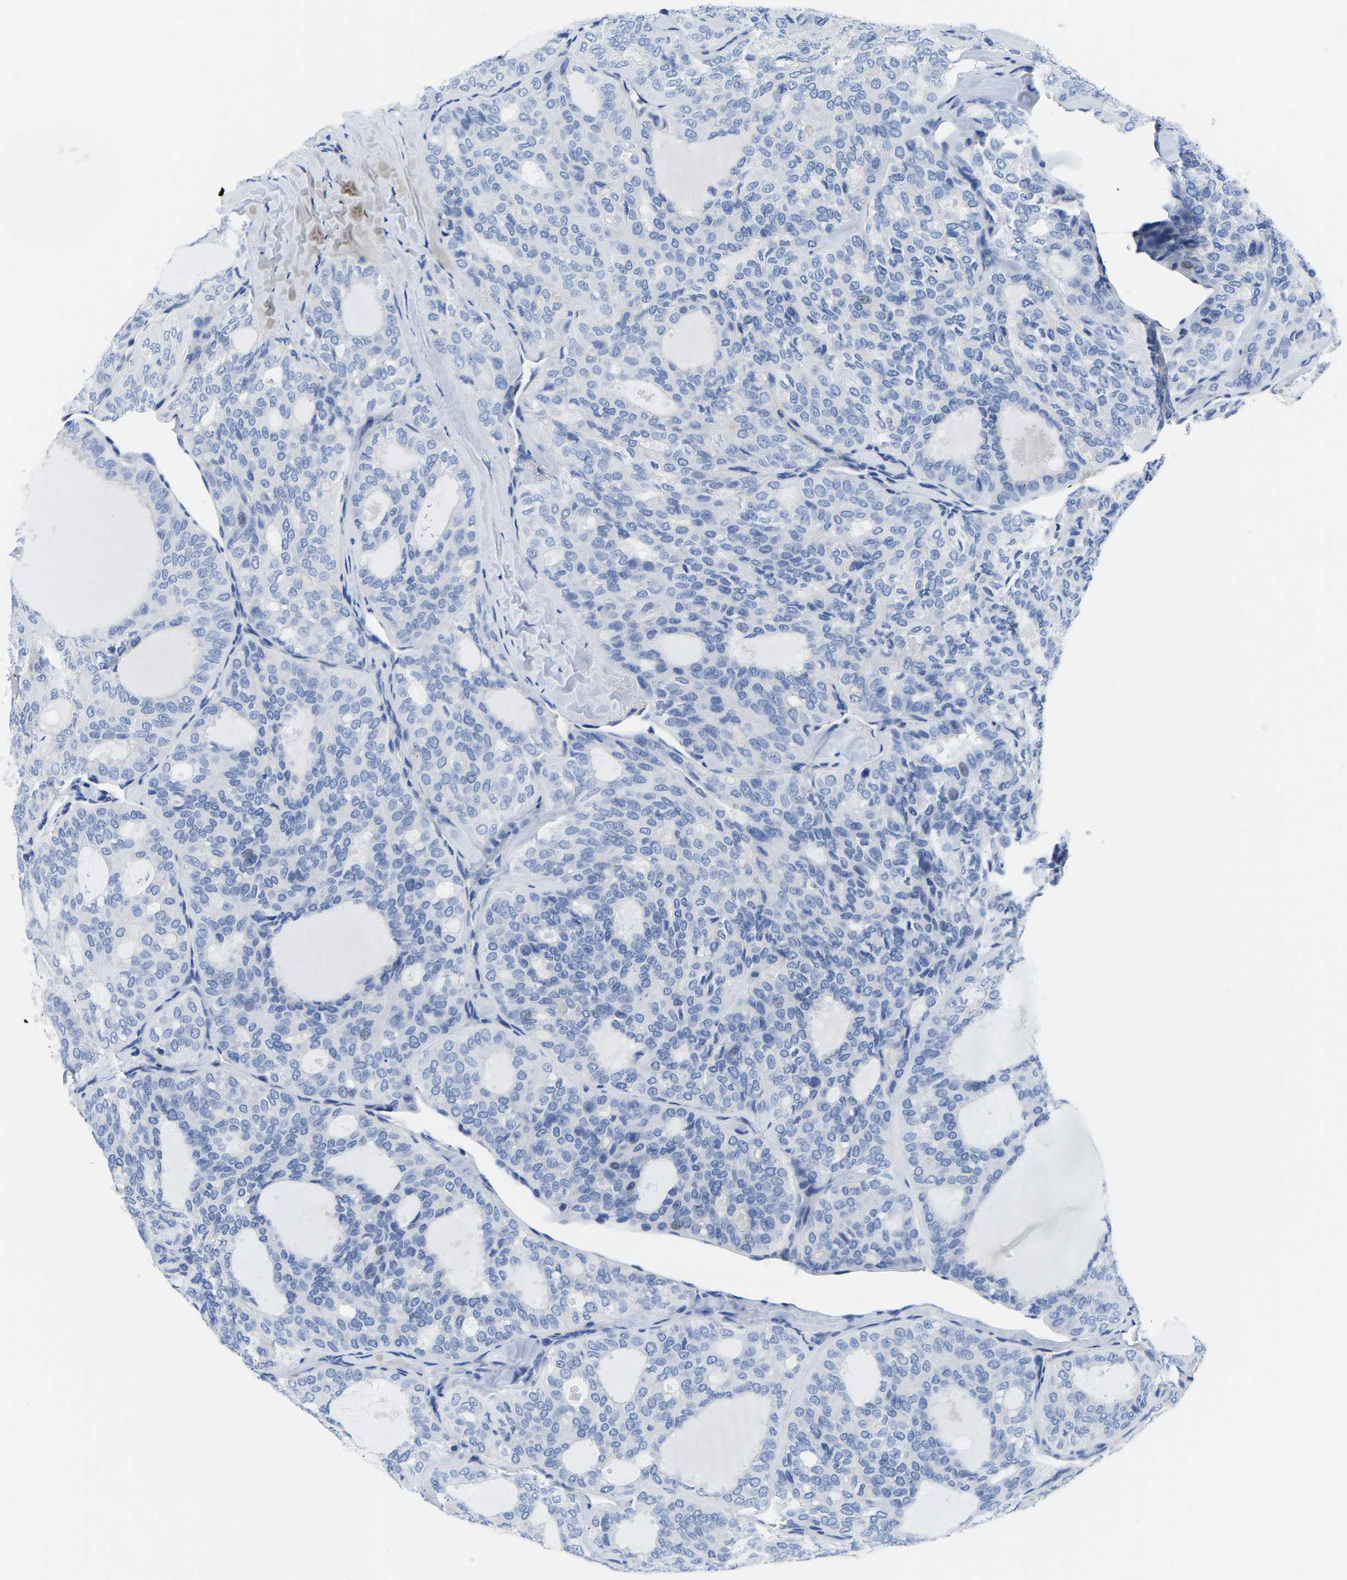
{"staining": {"intensity": "negative", "quantity": "none", "location": "none"}, "tissue": "thyroid cancer", "cell_type": "Tumor cells", "image_type": "cancer", "snomed": [{"axis": "morphology", "description": "Follicular adenoma carcinoma, NOS"}, {"axis": "topography", "description": "Thyroid gland"}], "caption": "A photomicrograph of follicular adenoma carcinoma (thyroid) stained for a protein reveals no brown staining in tumor cells.", "gene": "UPK3A", "patient": {"sex": "male", "age": 75}}